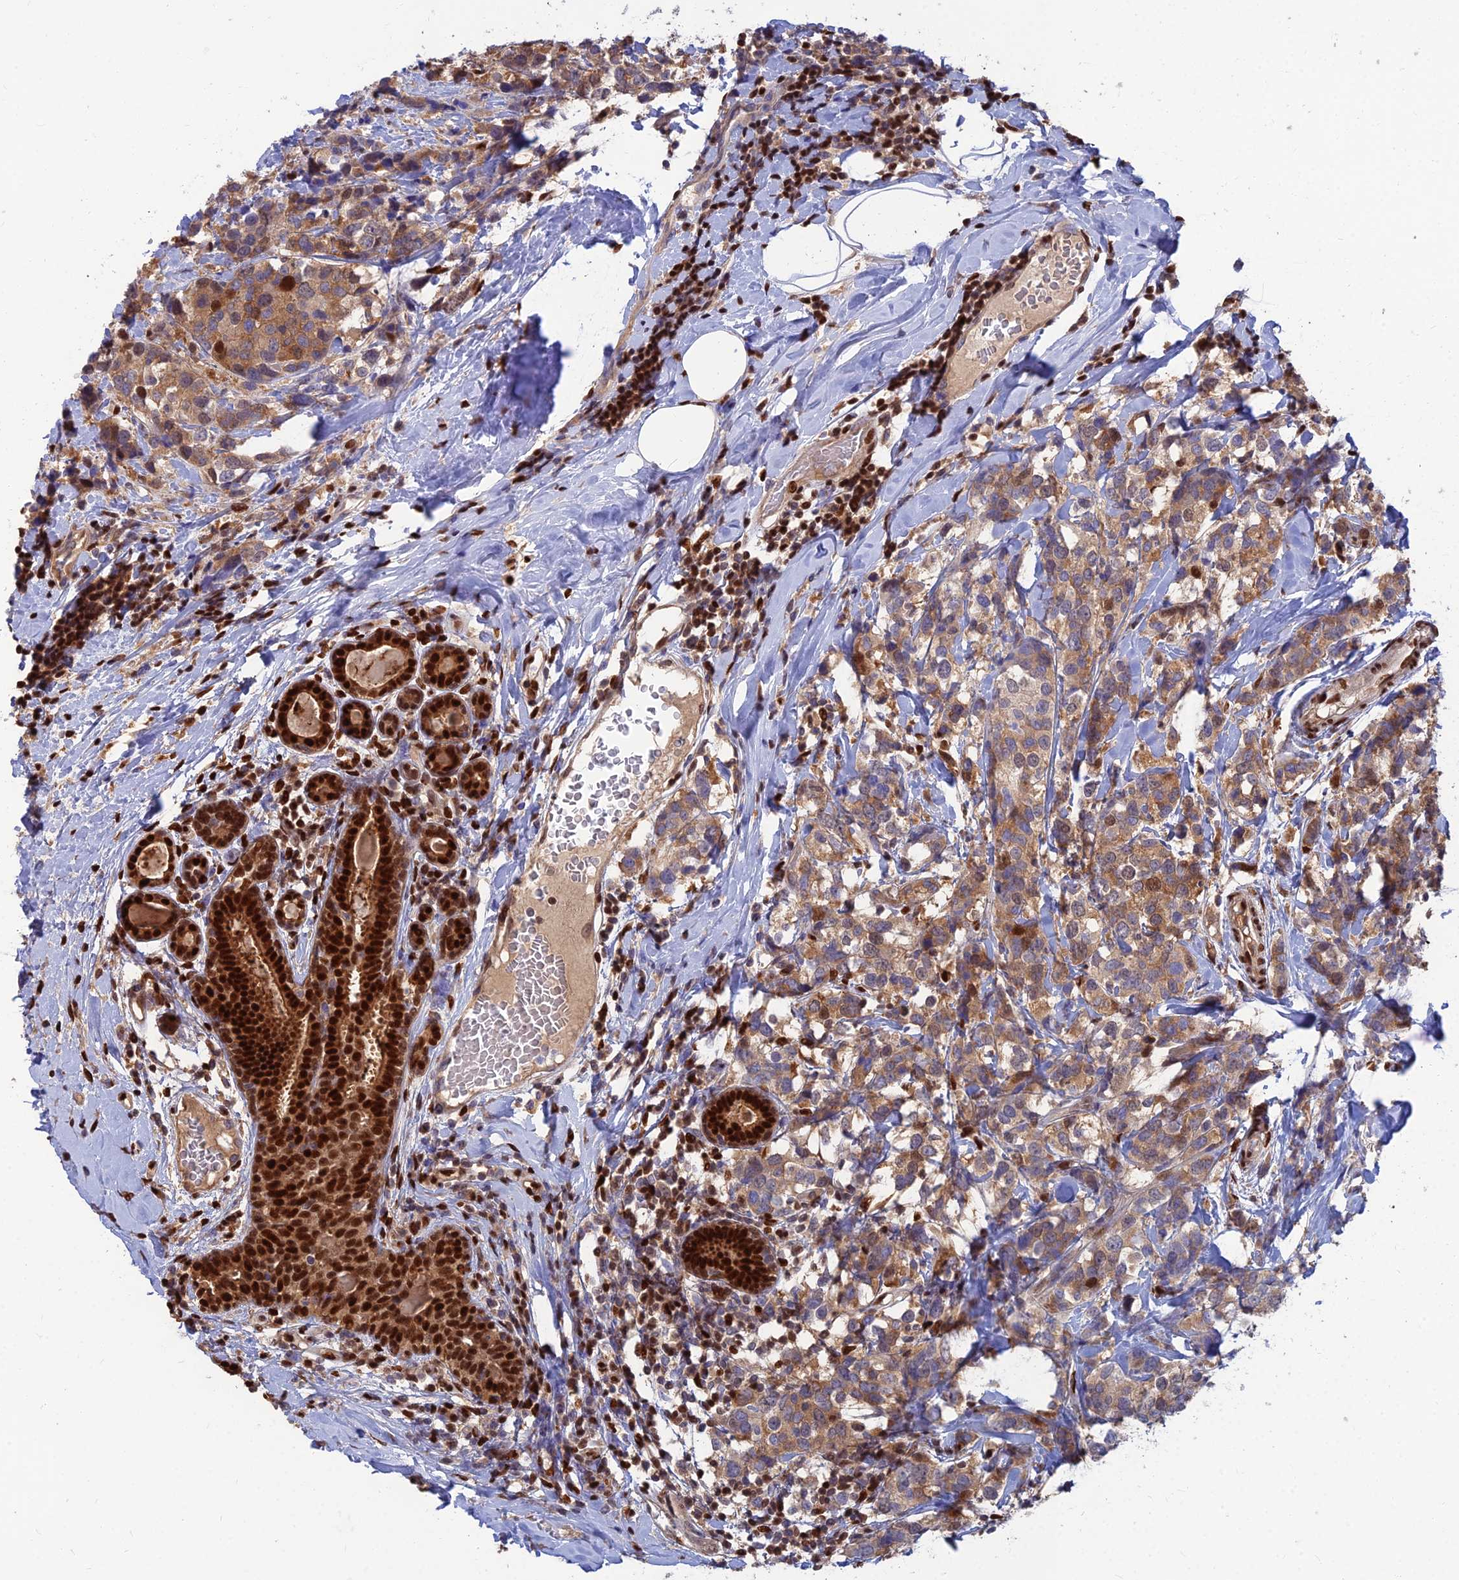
{"staining": {"intensity": "moderate", "quantity": ">75%", "location": "cytoplasmic/membranous"}, "tissue": "breast cancer", "cell_type": "Tumor cells", "image_type": "cancer", "snomed": [{"axis": "morphology", "description": "Lobular carcinoma"}, {"axis": "topography", "description": "Breast"}], "caption": "Immunohistochemistry (IHC) image of neoplastic tissue: human lobular carcinoma (breast) stained using IHC reveals medium levels of moderate protein expression localized specifically in the cytoplasmic/membranous of tumor cells, appearing as a cytoplasmic/membranous brown color.", "gene": "DNPEP", "patient": {"sex": "female", "age": 59}}